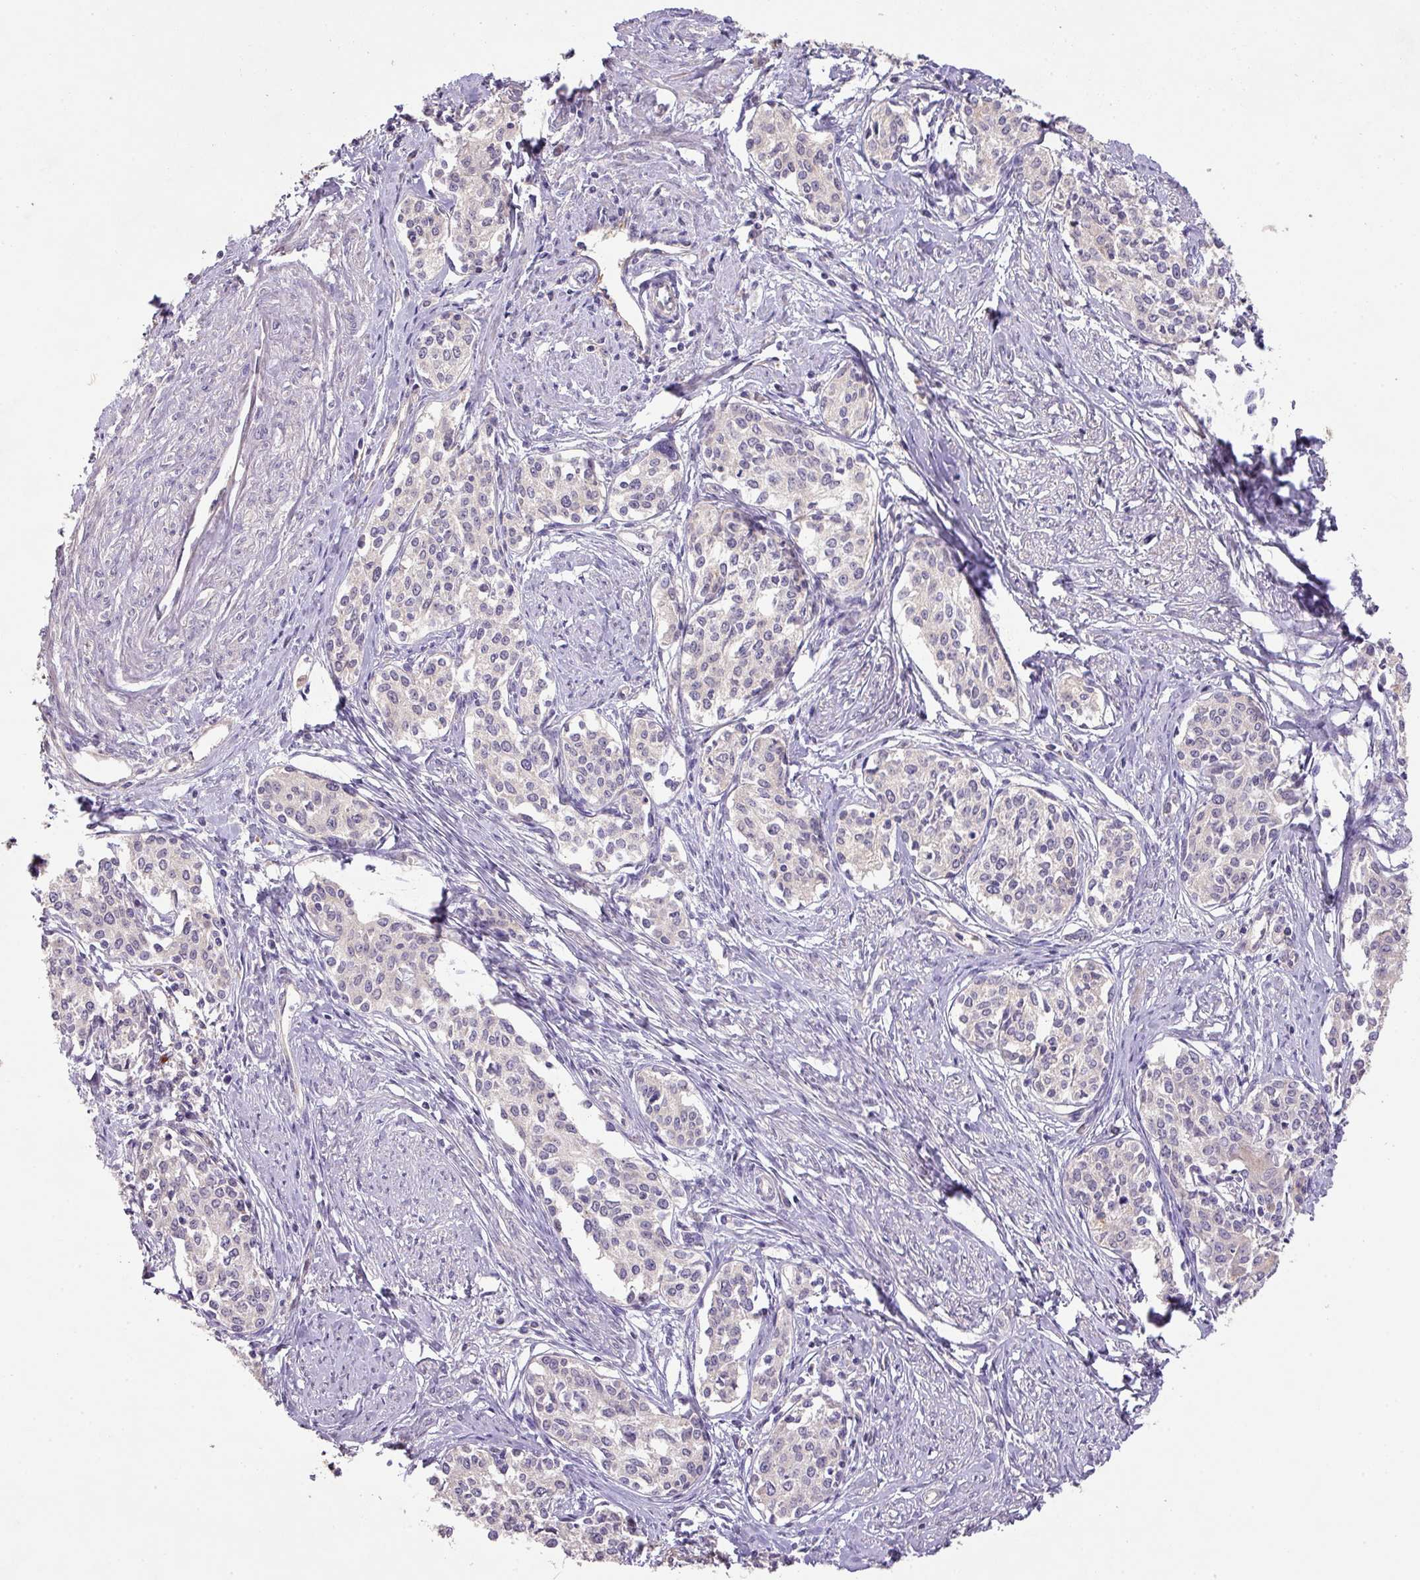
{"staining": {"intensity": "negative", "quantity": "none", "location": "none"}, "tissue": "cervical cancer", "cell_type": "Tumor cells", "image_type": "cancer", "snomed": [{"axis": "morphology", "description": "Squamous cell carcinoma, NOS"}, {"axis": "morphology", "description": "Adenocarcinoma, NOS"}, {"axis": "topography", "description": "Cervix"}], "caption": "Adenocarcinoma (cervical) was stained to show a protein in brown. There is no significant staining in tumor cells. Nuclei are stained in blue.", "gene": "PRADC1", "patient": {"sex": "female", "age": 52}}